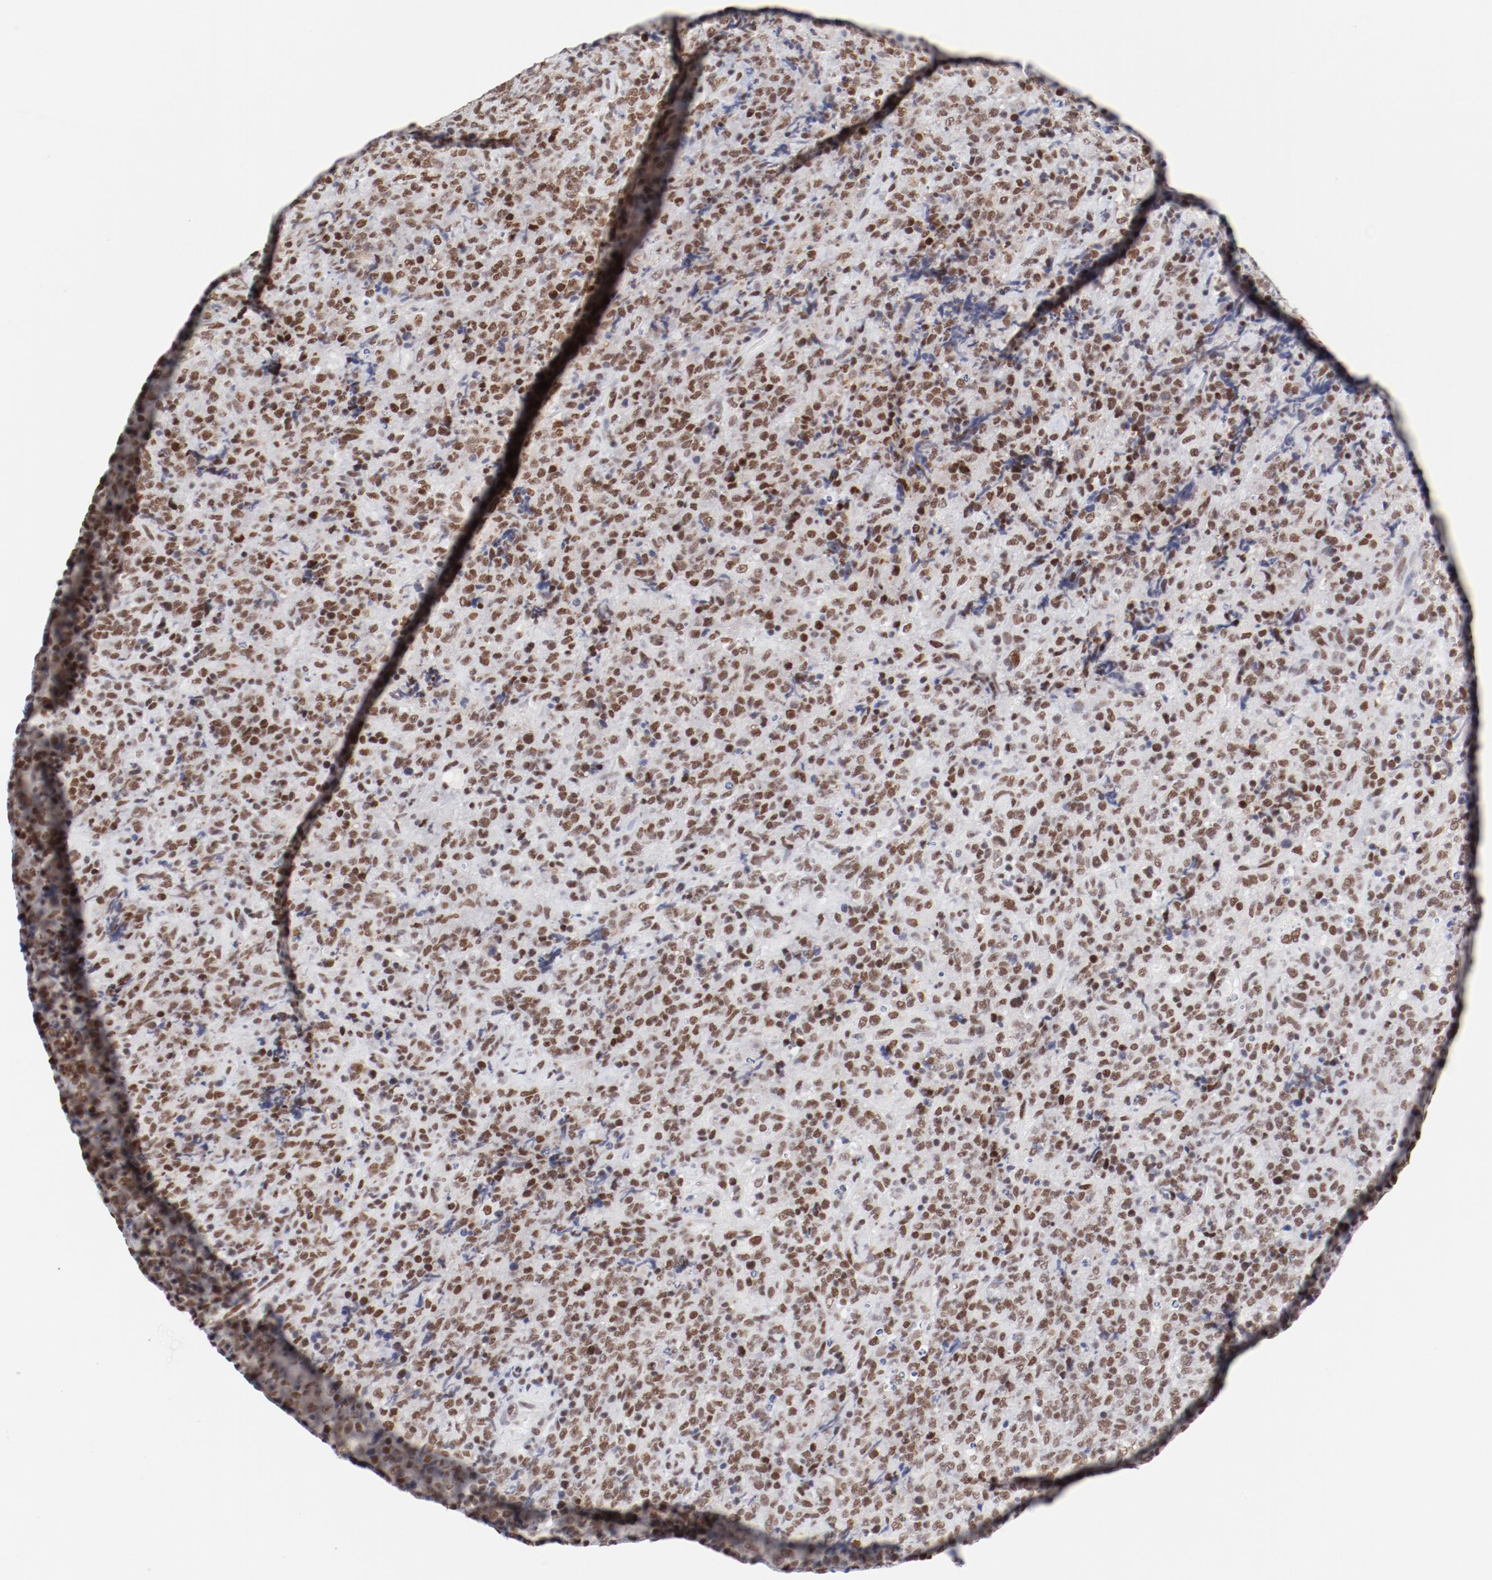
{"staining": {"intensity": "moderate", "quantity": ">75%", "location": "nuclear"}, "tissue": "lymphoma", "cell_type": "Tumor cells", "image_type": "cancer", "snomed": [{"axis": "morphology", "description": "Malignant lymphoma, non-Hodgkin's type, High grade"}, {"axis": "topography", "description": "Tonsil"}], "caption": "Tumor cells show medium levels of moderate nuclear staining in about >75% of cells in lymphoma. (DAB IHC, brown staining for protein, blue staining for nuclei).", "gene": "ATF2", "patient": {"sex": "female", "age": 36}}